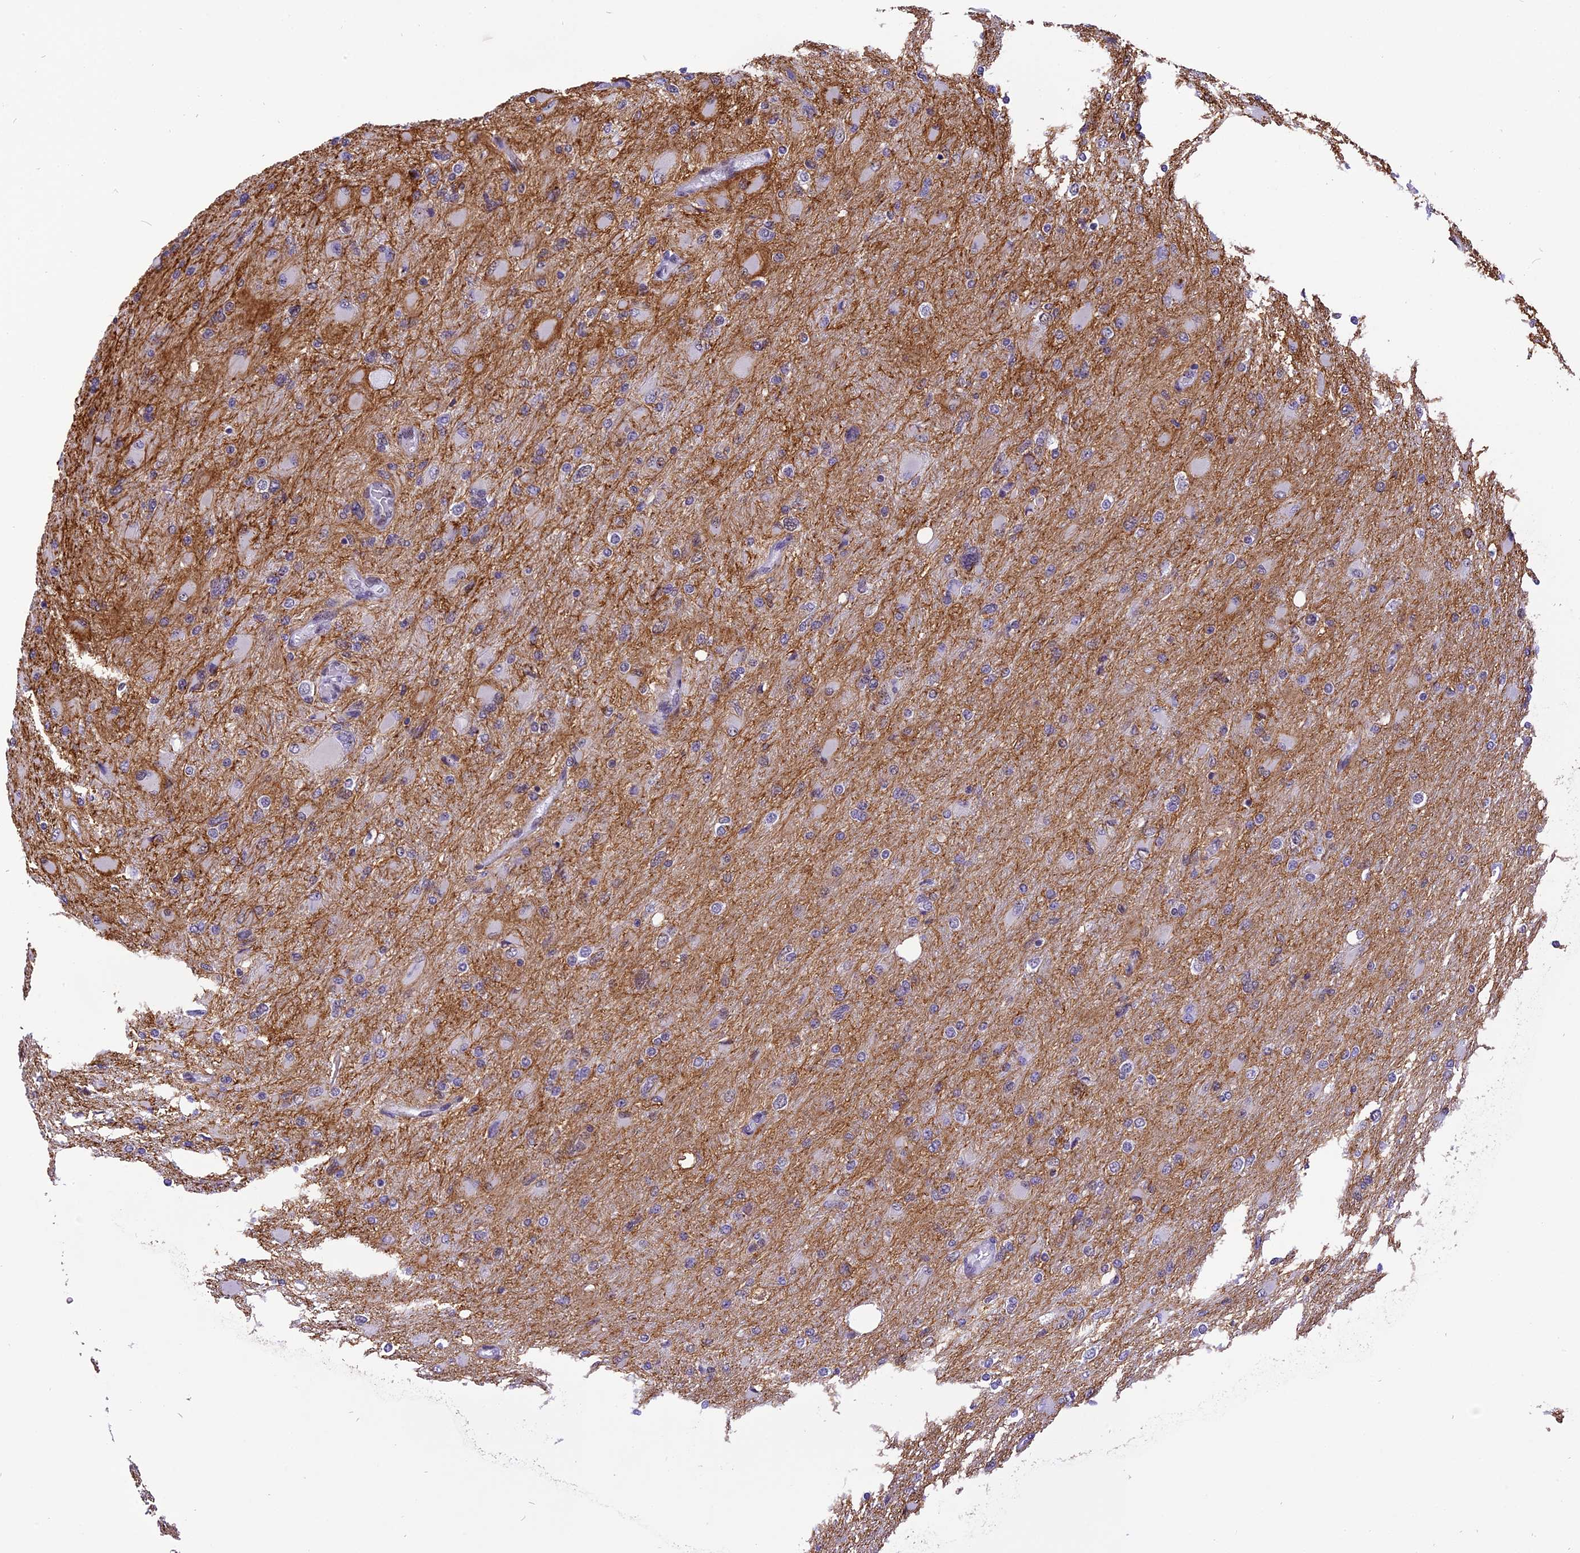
{"staining": {"intensity": "negative", "quantity": "none", "location": "none"}, "tissue": "glioma", "cell_type": "Tumor cells", "image_type": "cancer", "snomed": [{"axis": "morphology", "description": "Glioma, malignant, High grade"}, {"axis": "topography", "description": "Cerebral cortex"}], "caption": "The histopathology image reveals no significant positivity in tumor cells of high-grade glioma (malignant). (DAB (3,3'-diaminobenzidine) immunohistochemistry (IHC), high magnification).", "gene": "IRF2BP1", "patient": {"sex": "female", "age": 36}}